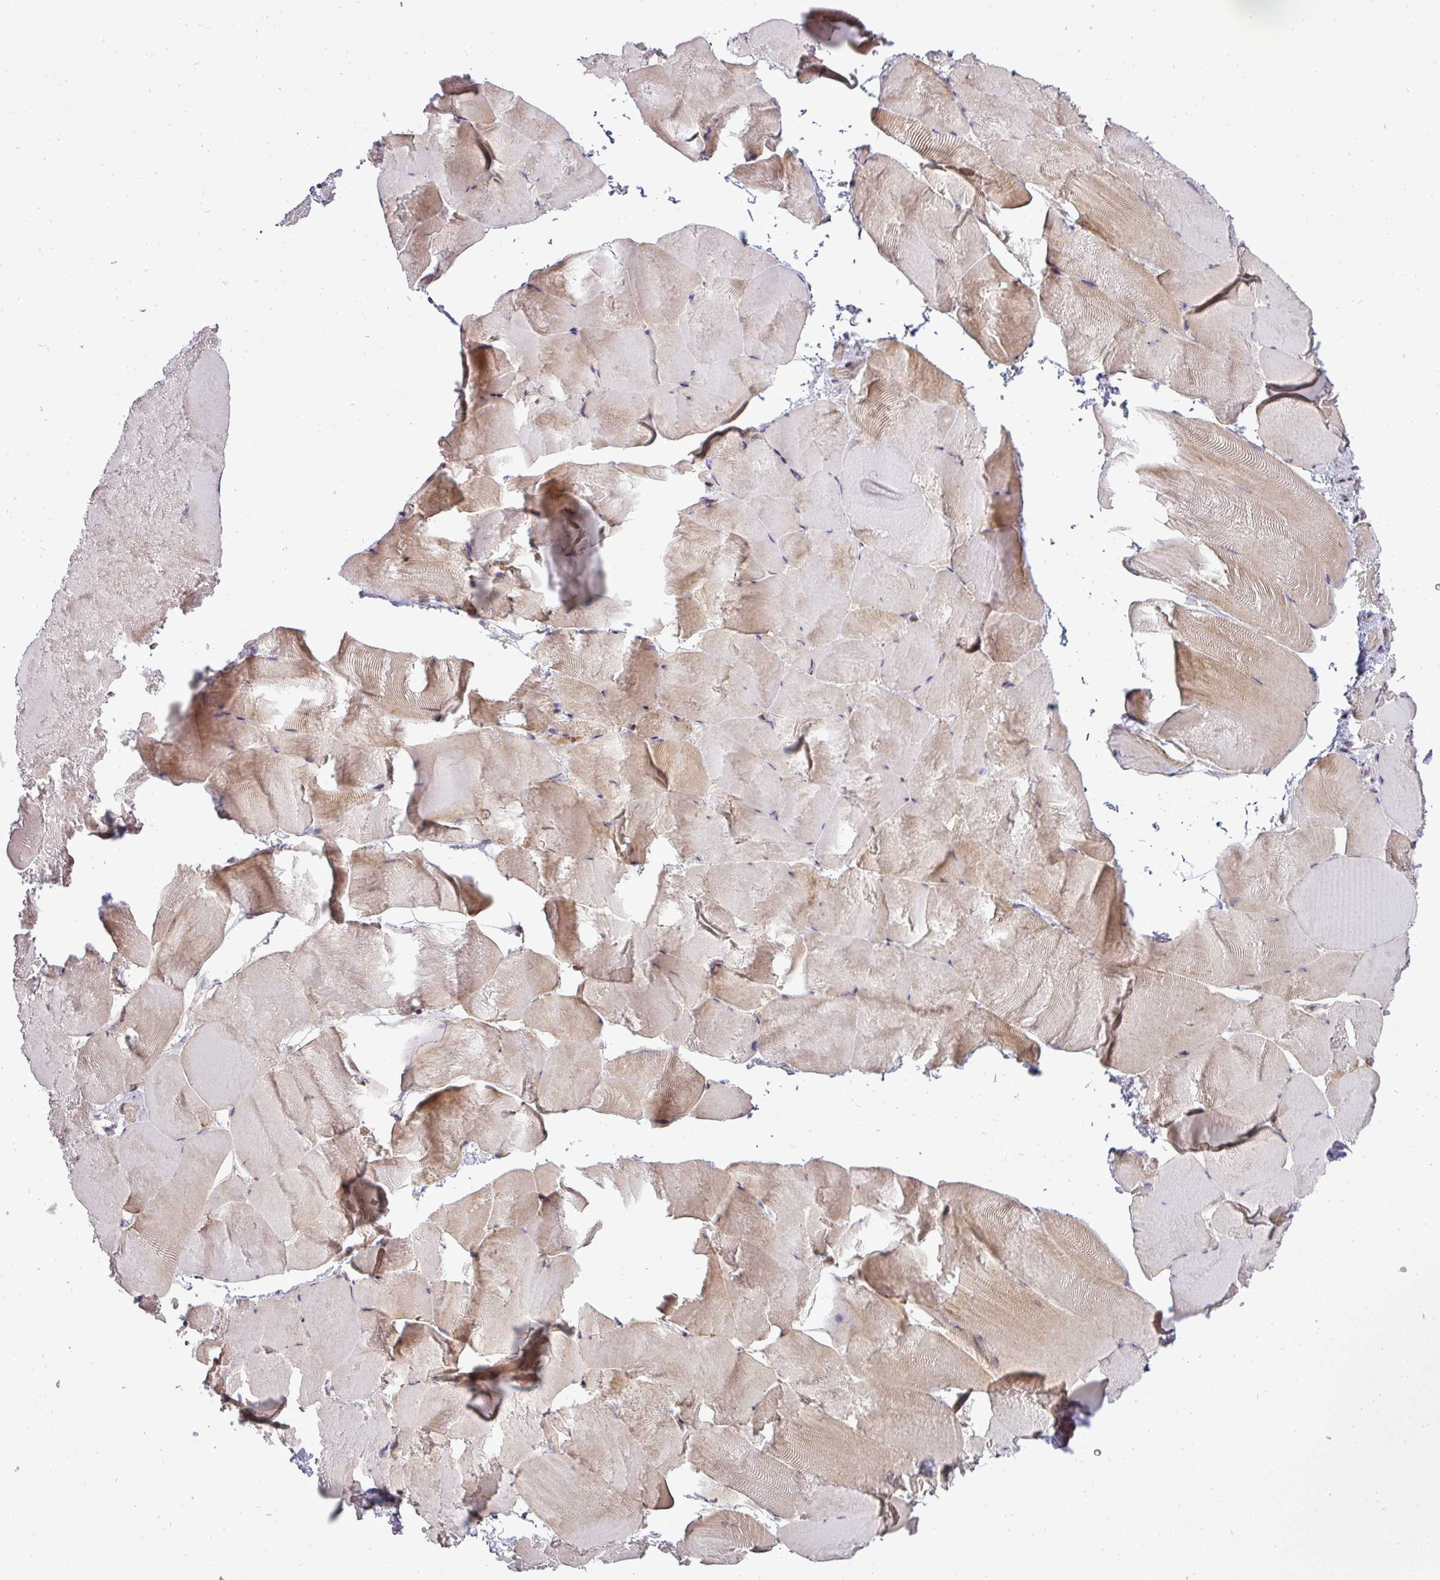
{"staining": {"intensity": "weak", "quantity": "25%-75%", "location": "cytoplasmic/membranous"}, "tissue": "skeletal muscle", "cell_type": "Myocytes", "image_type": "normal", "snomed": [{"axis": "morphology", "description": "Normal tissue, NOS"}, {"axis": "topography", "description": "Skeletal muscle"}], "caption": "High-power microscopy captured an IHC photomicrograph of unremarkable skeletal muscle, revealing weak cytoplasmic/membranous staining in approximately 25%-75% of myocytes.", "gene": "MAZ", "patient": {"sex": "female", "age": 64}}